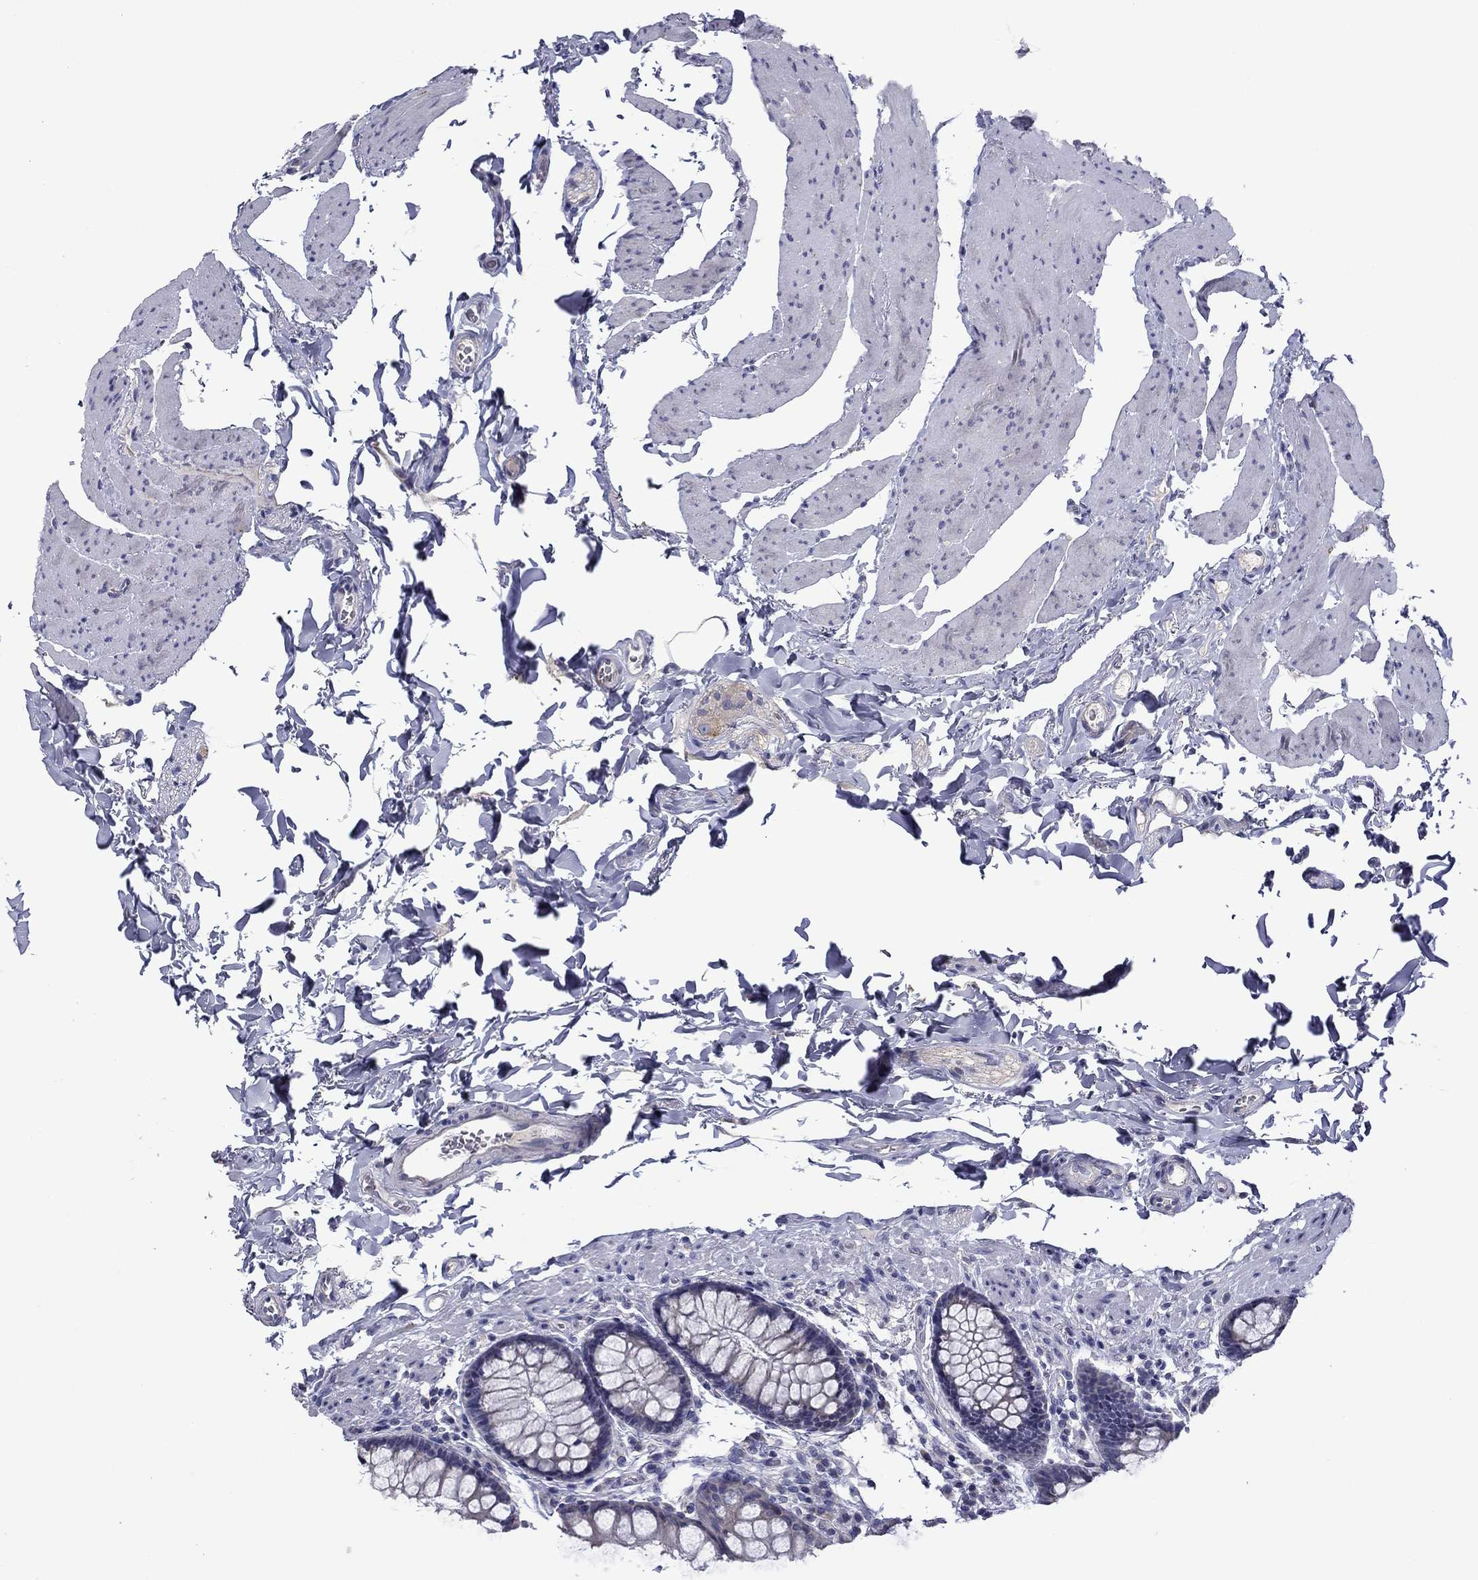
{"staining": {"intensity": "negative", "quantity": "none", "location": "none"}, "tissue": "colon", "cell_type": "Endothelial cells", "image_type": "normal", "snomed": [{"axis": "morphology", "description": "Normal tissue, NOS"}, {"axis": "topography", "description": "Colon"}], "caption": "High magnification brightfield microscopy of normal colon stained with DAB (3,3'-diaminobenzidine) (brown) and counterstained with hematoxylin (blue): endothelial cells show no significant positivity. (Brightfield microscopy of DAB IHC at high magnification).", "gene": "SPATA7", "patient": {"sex": "female", "age": 86}}